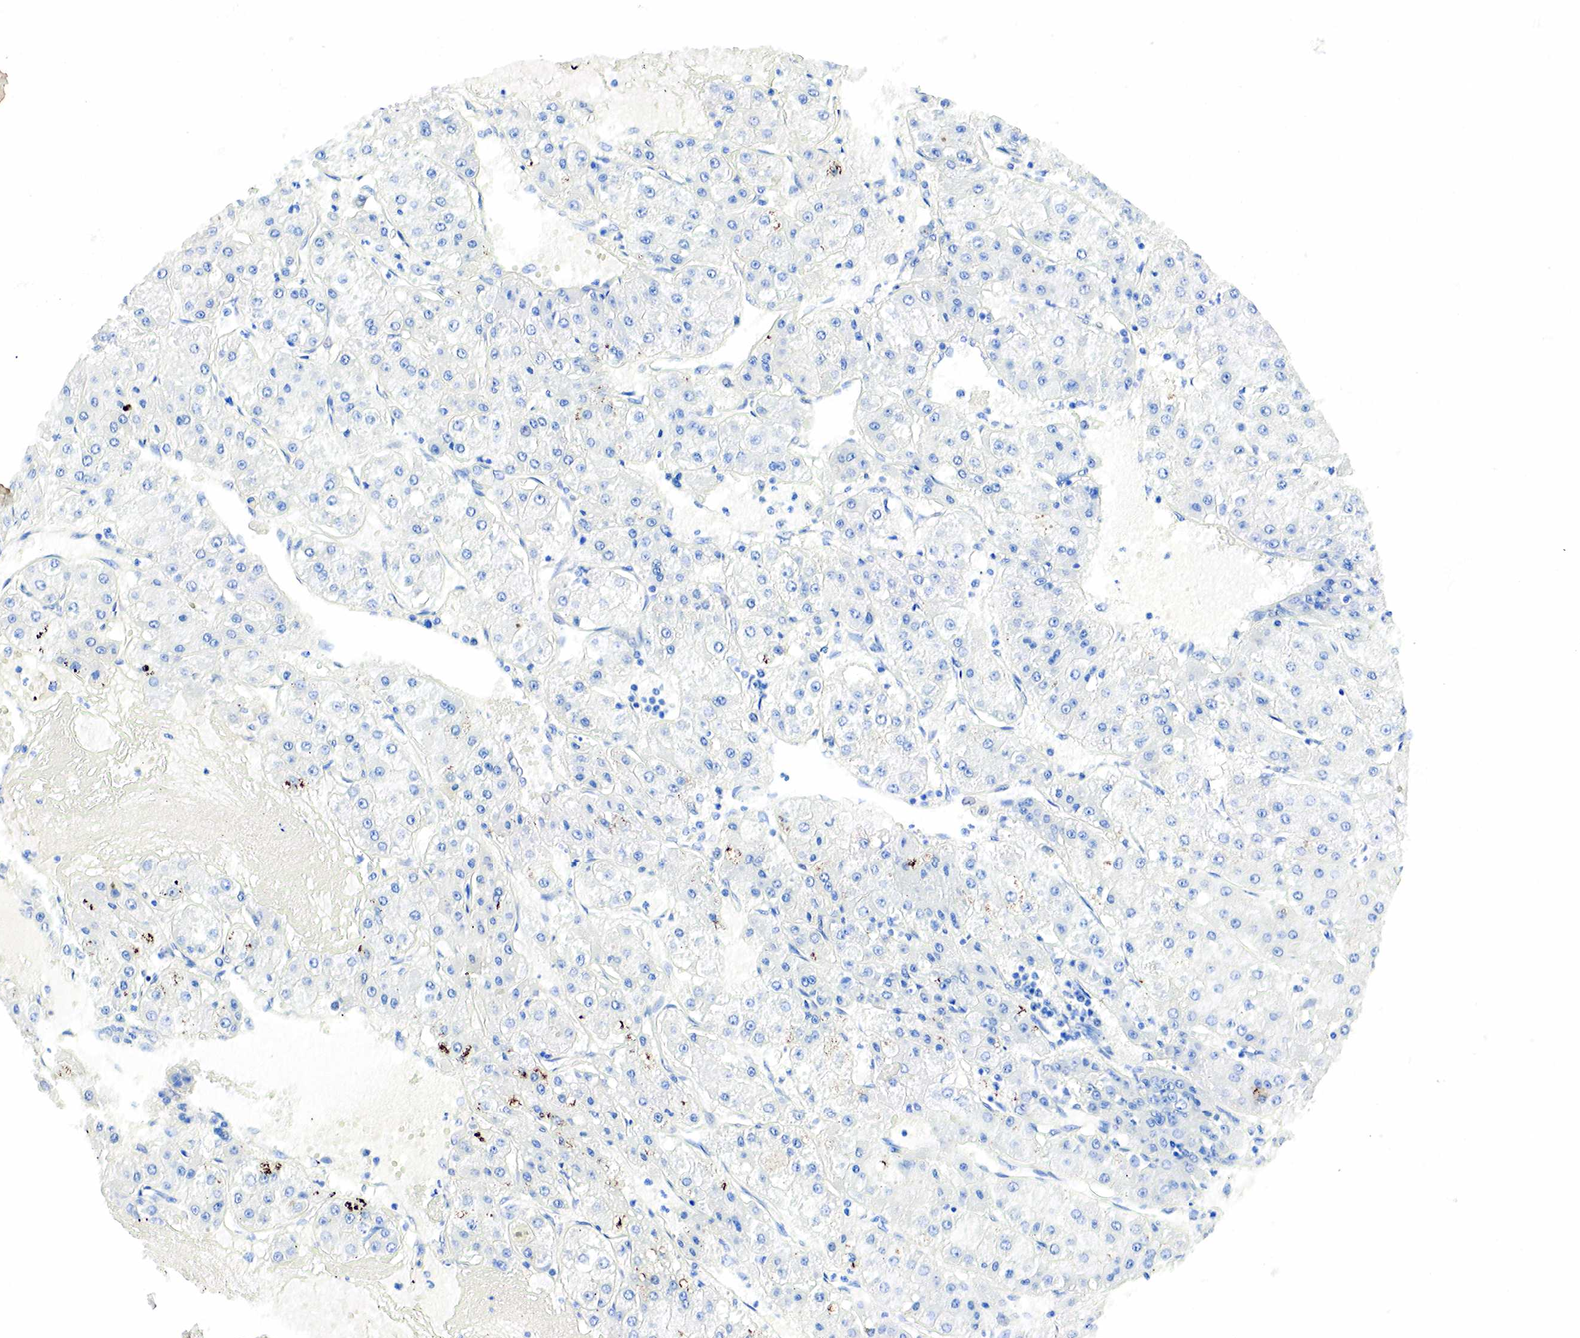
{"staining": {"intensity": "negative", "quantity": "none", "location": "none"}, "tissue": "liver cancer", "cell_type": "Tumor cells", "image_type": "cancer", "snomed": [{"axis": "morphology", "description": "Carcinoma, Hepatocellular, NOS"}, {"axis": "topography", "description": "Liver"}], "caption": "High magnification brightfield microscopy of liver cancer (hepatocellular carcinoma) stained with DAB (brown) and counterstained with hematoxylin (blue): tumor cells show no significant expression. Brightfield microscopy of immunohistochemistry (IHC) stained with DAB (3,3'-diaminobenzidine) (brown) and hematoxylin (blue), captured at high magnification.", "gene": "PGR", "patient": {"sex": "female", "age": 52}}